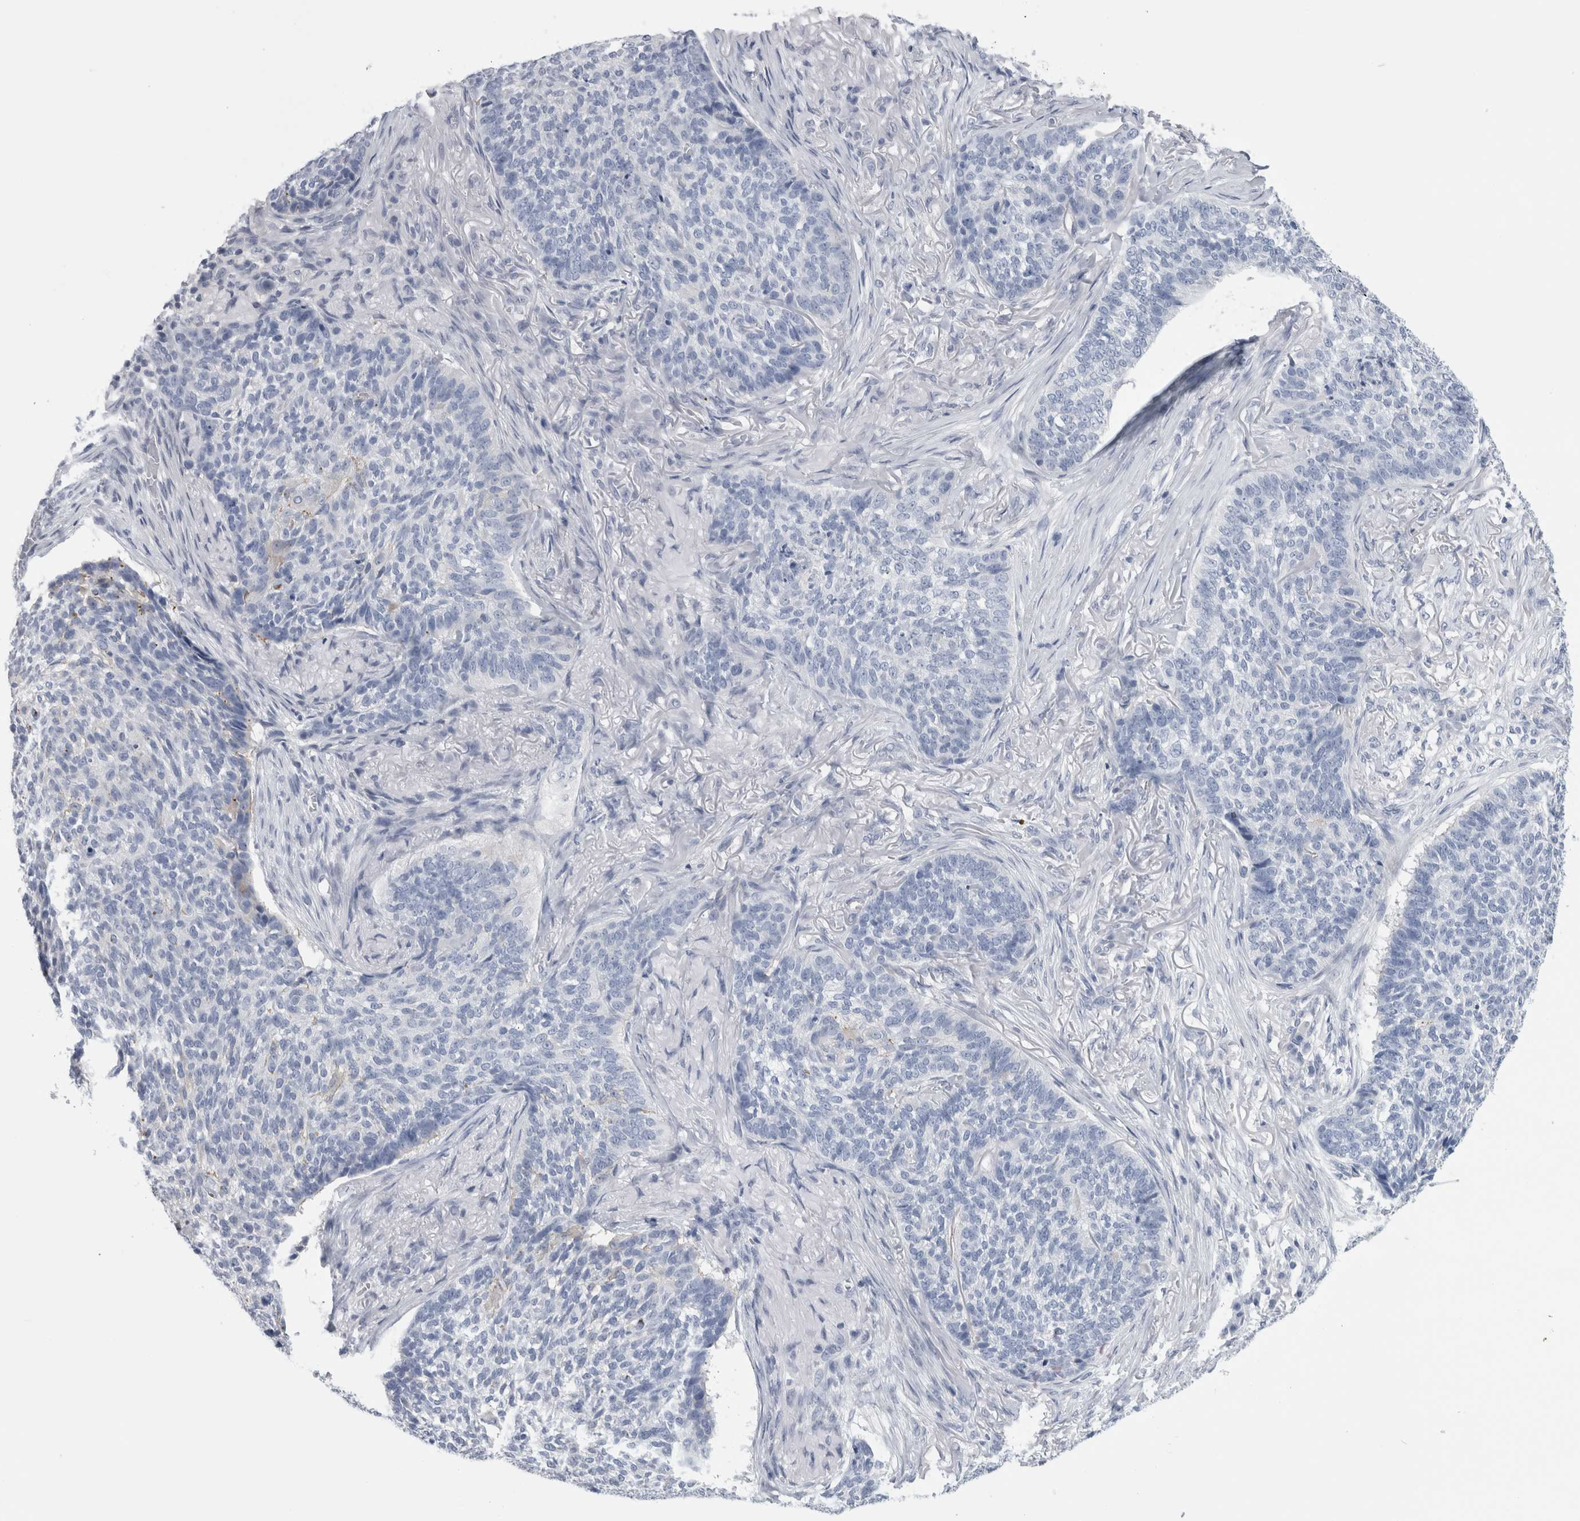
{"staining": {"intensity": "negative", "quantity": "none", "location": "none"}, "tissue": "skin cancer", "cell_type": "Tumor cells", "image_type": "cancer", "snomed": [{"axis": "morphology", "description": "Basal cell carcinoma"}, {"axis": "topography", "description": "Skin"}], "caption": "Tumor cells show no significant protein staining in skin basal cell carcinoma.", "gene": "ANKFY1", "patient": {"sex": "male", "age": 85}}